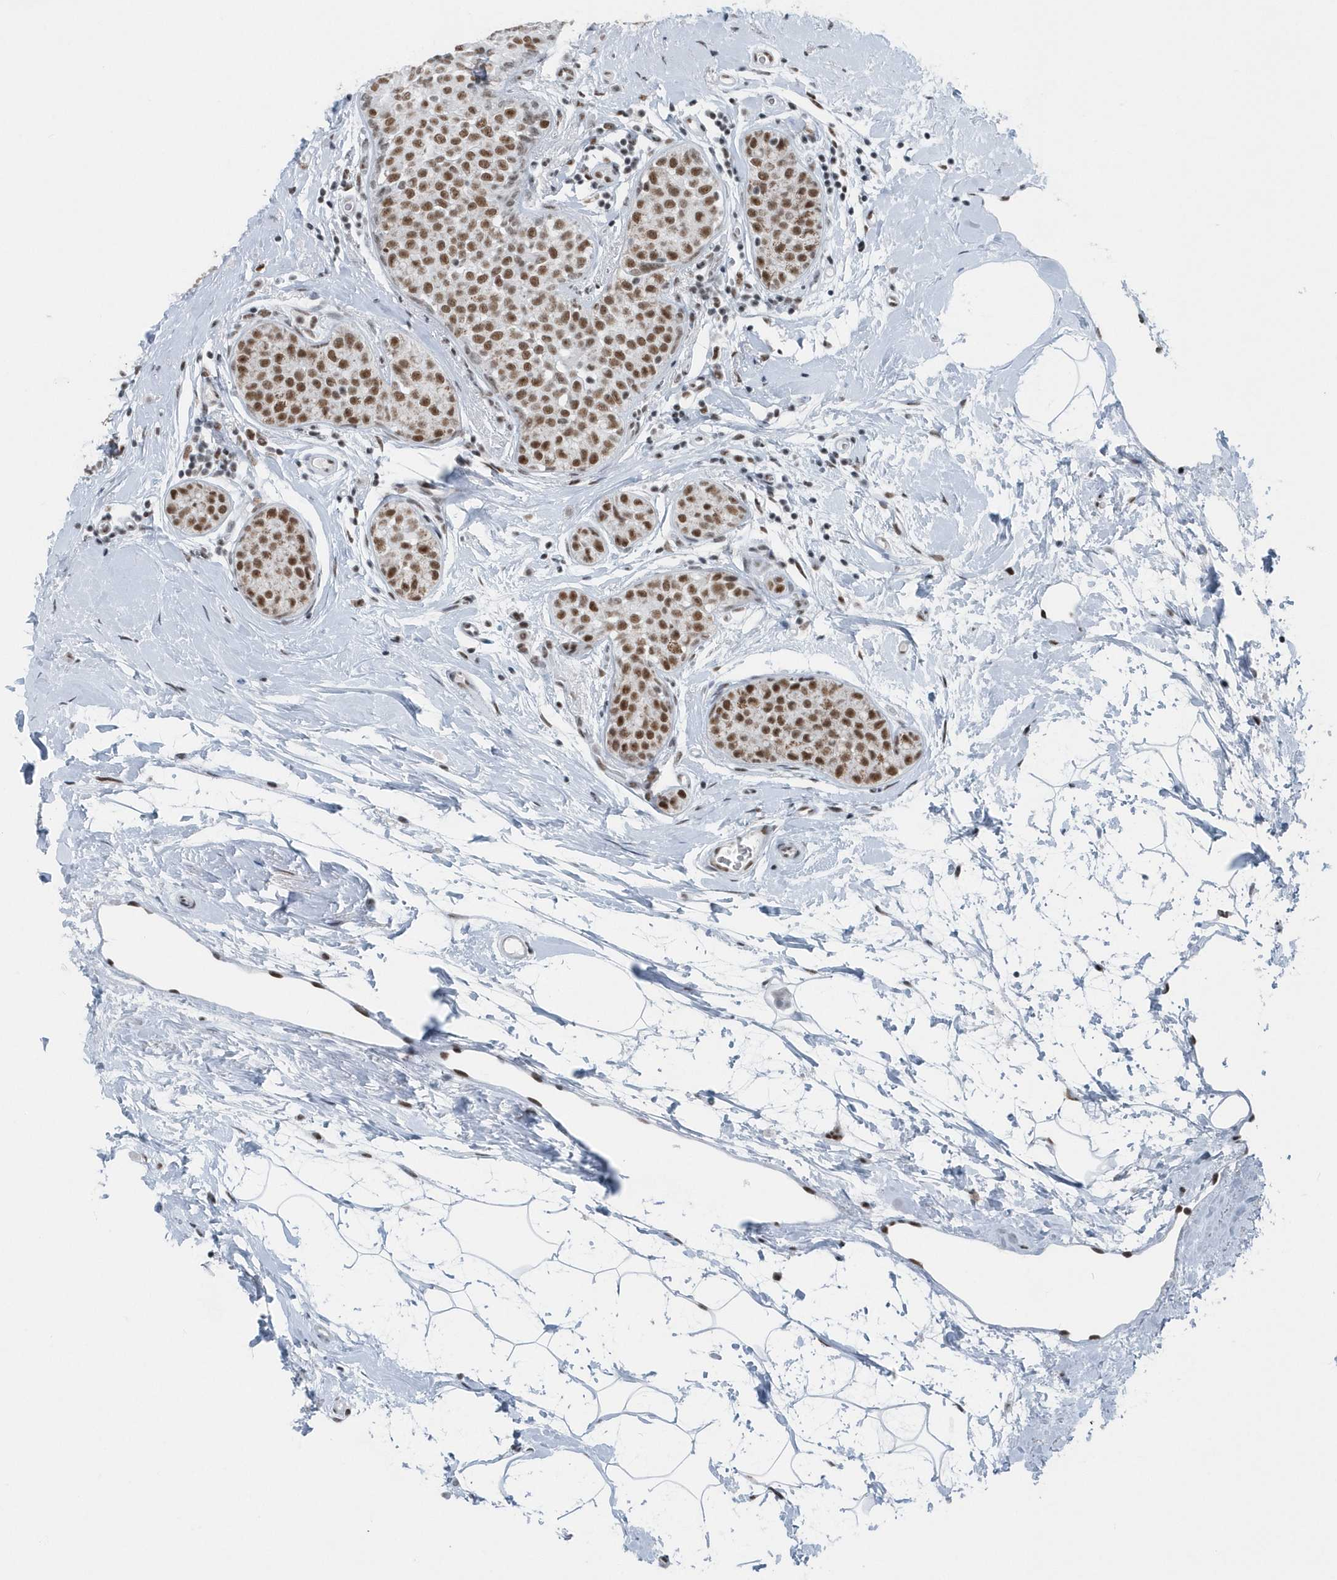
{"staining": {"intensity": "moderate", "quantity": ">75%", "location": "nuclear"}, "tissue": "breast cancer", "cell_type": "Tumor cells", "image_type": "cancer", "snomed": [{"axis": "morphology", "description": "Lobular carcinoma, in situ"}, {"axis": "morphology", "description": "Lobular carcinoma"}, {"axis": "topography", "description": "Breast"}], "caption": "Immunohistochemistry micrograph of neoplastic tissue: breast lobular carcinoma stained using IHC reveals medium levels of moderate protein expression localized specifically in the nuclear of tumor cells, appearing as a nuclear brown color.", "gene": "FIP1L1", "patient": {"sex": "female", "age": 41}}